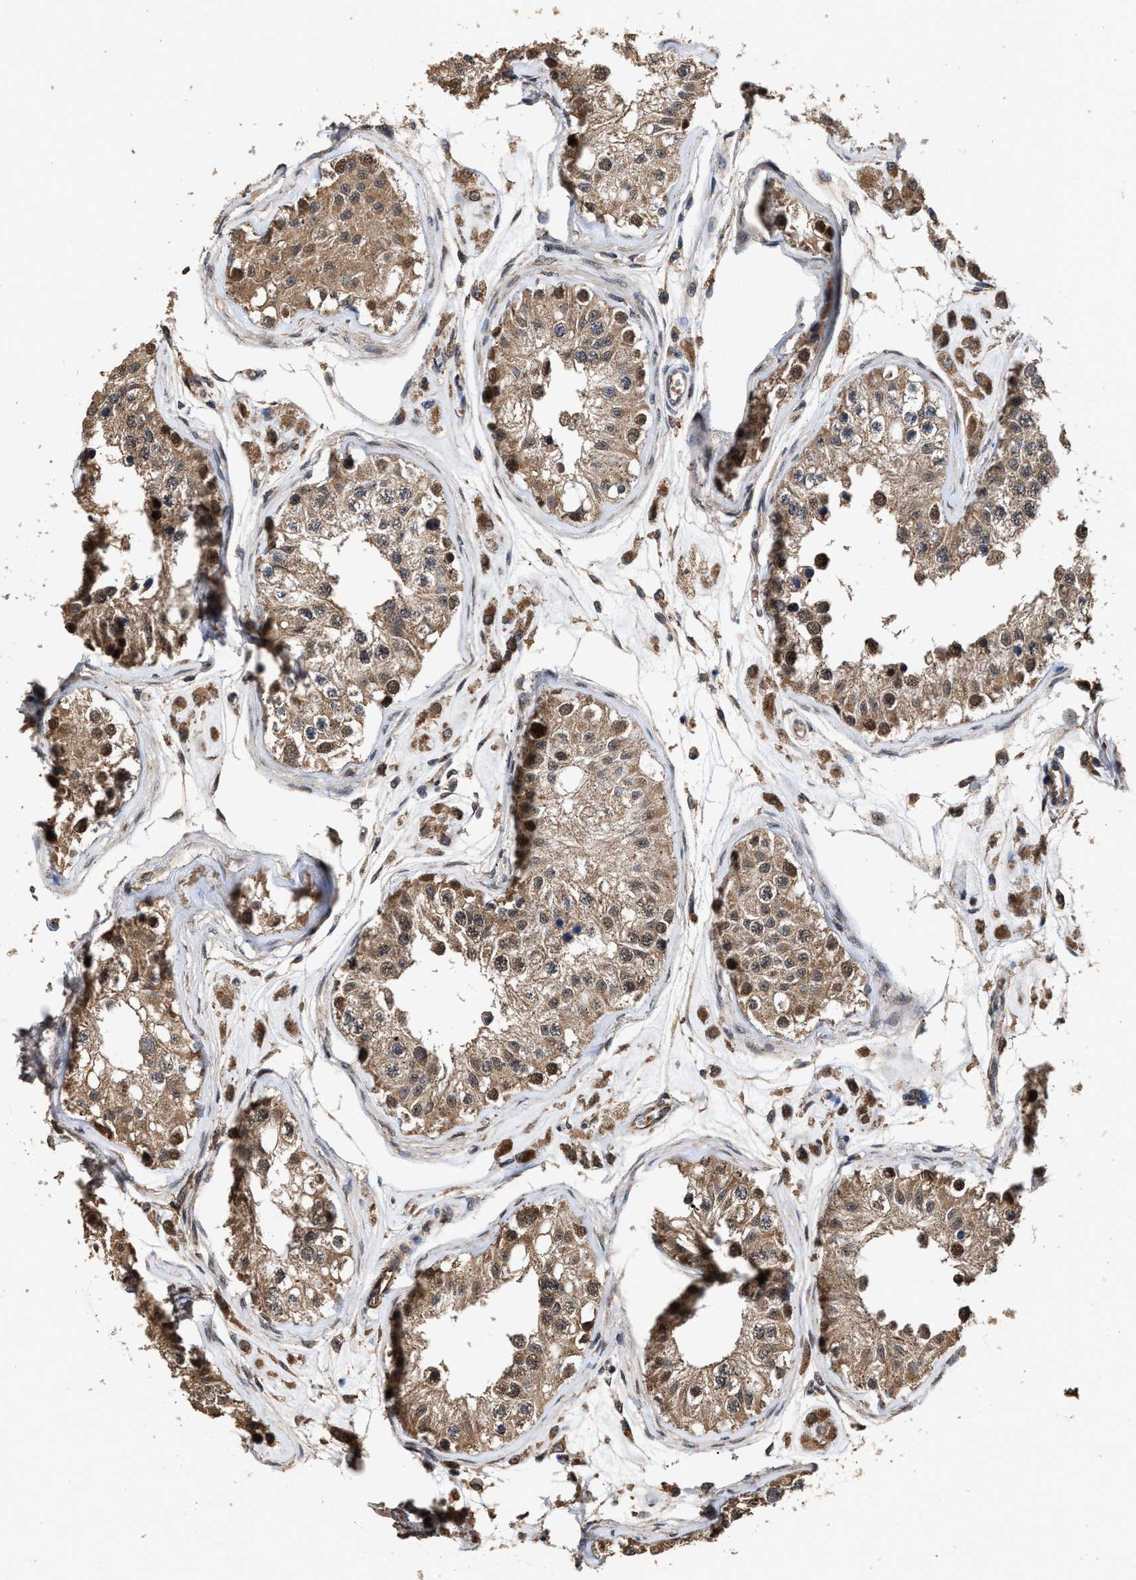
{"staining": {"intensity": "moderate", "quantity": ">75%", "location": "cytoplasmic/membranous"}, "tissue": "testis", "cell_type": "Cells in seminiferous ducts", "image_type": "normal", "snomed": [{"axis": "morphology", "description": "Normal tissue, NOS"}, {"axis": "morphology", "description": "Adenocarcinoma, metastatic, NOS"}, {"axis": "topography", "description": "Testis"}], "caption": "Testis stained for a protein (brown) exhibits moderate cytoplasmic/membranous positive staining in approximately >75% of cells in seminiferous ducts.", "gene": "ZNHIT6", "patient": {"sex": "male", "age": 26}}